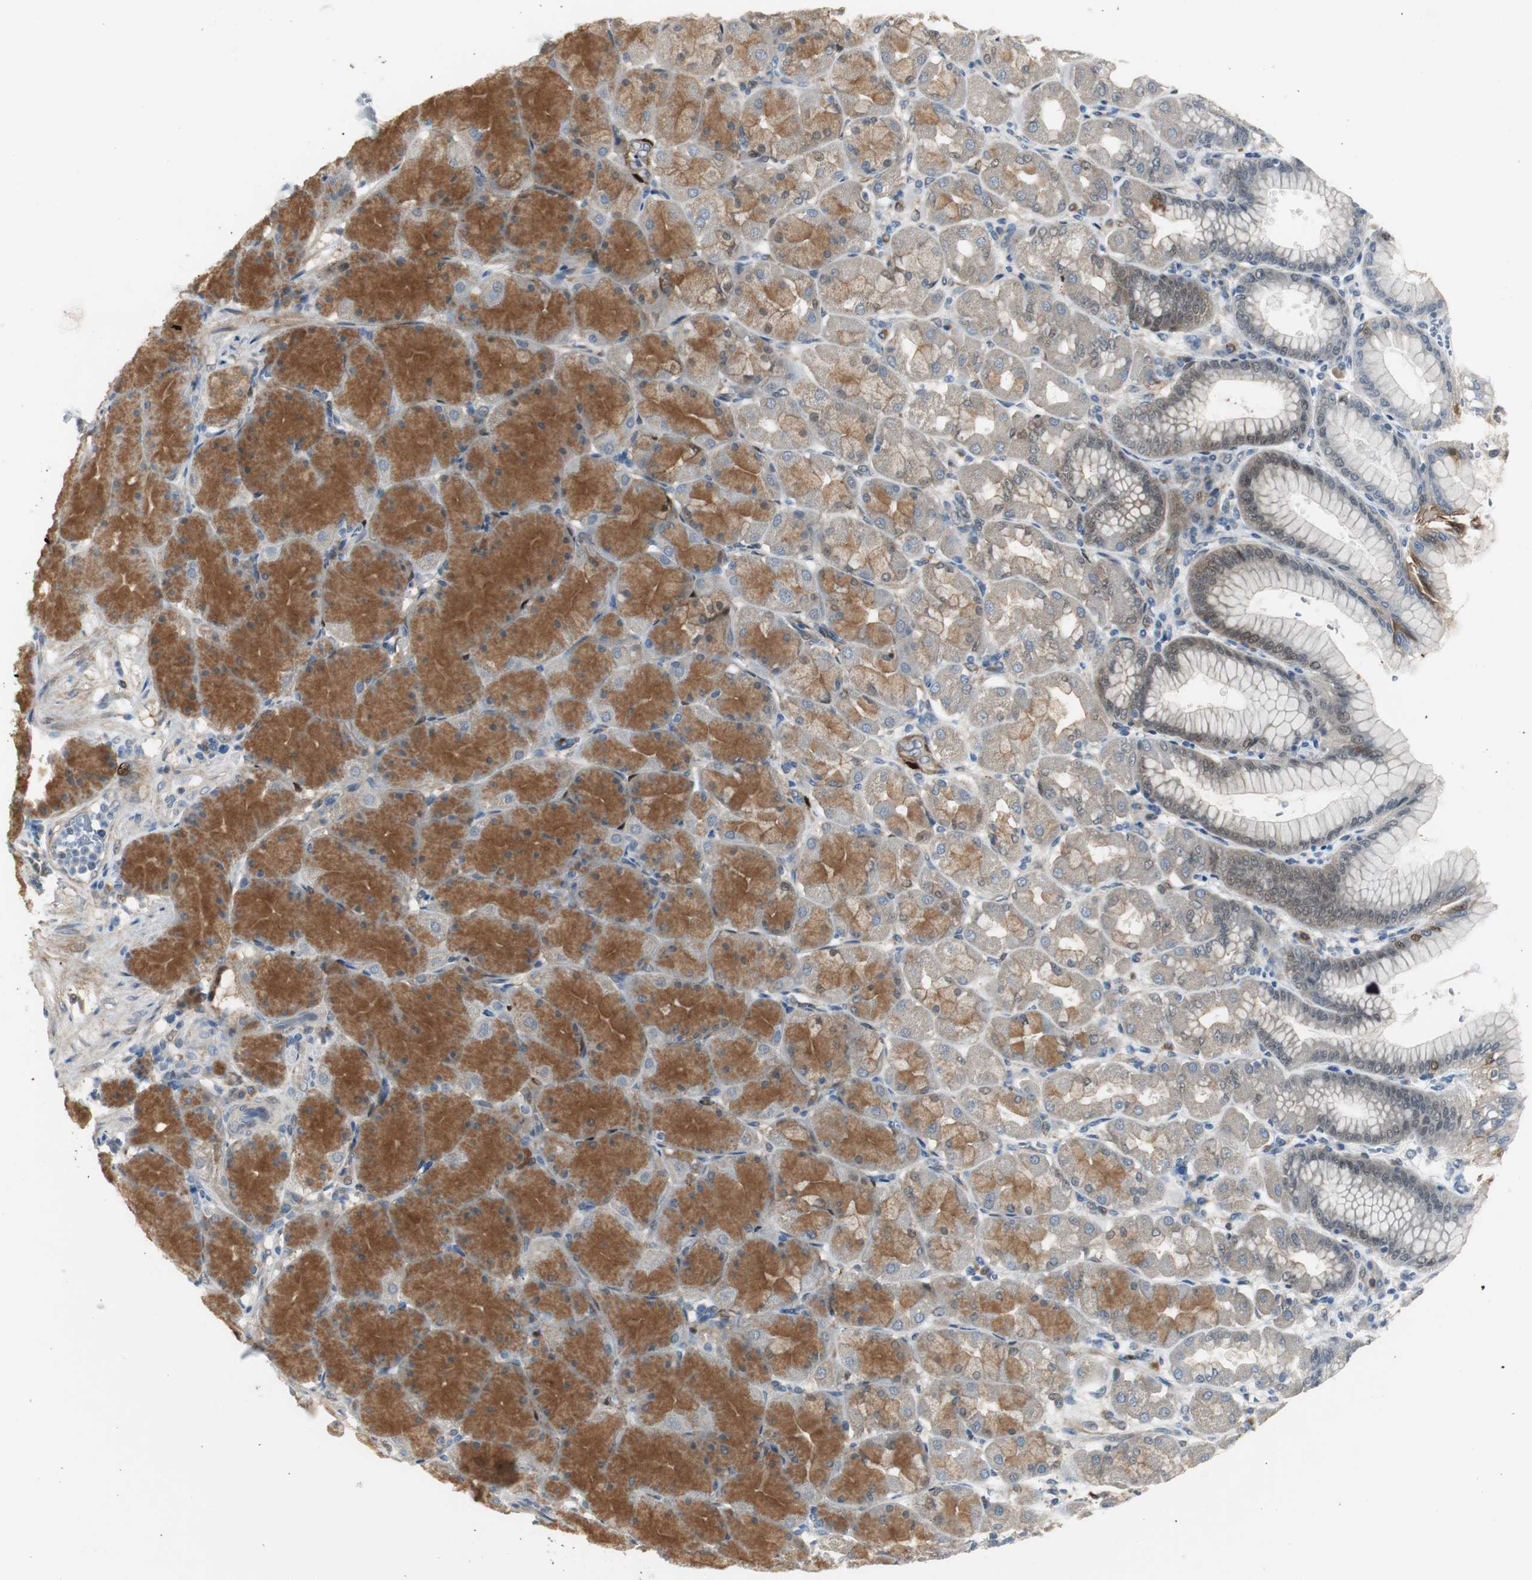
{"staining": {"intensity": "strong", "quantity": ">75%", "location": "cytoplasmic/membranous"}, "tissue": "stomach", "cell_type": "Glandular cells", "image_type": "normal", "snomed": [{"axis": "morphology", "description": "Normal tissue, NOS"}, {"axis": "topography", "description": "Stomach, upper"}], "caption": "Stomach was stained to show a protein in brown. There is high levels of strong cytoplasmic/membranous positivity in about >75% of glandular cells. Using DAB (3,3'-diaminobenzidine) (brown) and hematoxylin (blue) stains, captured at high magnification using brightfield microscopy.", "gene": "FHL2", "patient": {"sex": "female", "age": 56}}